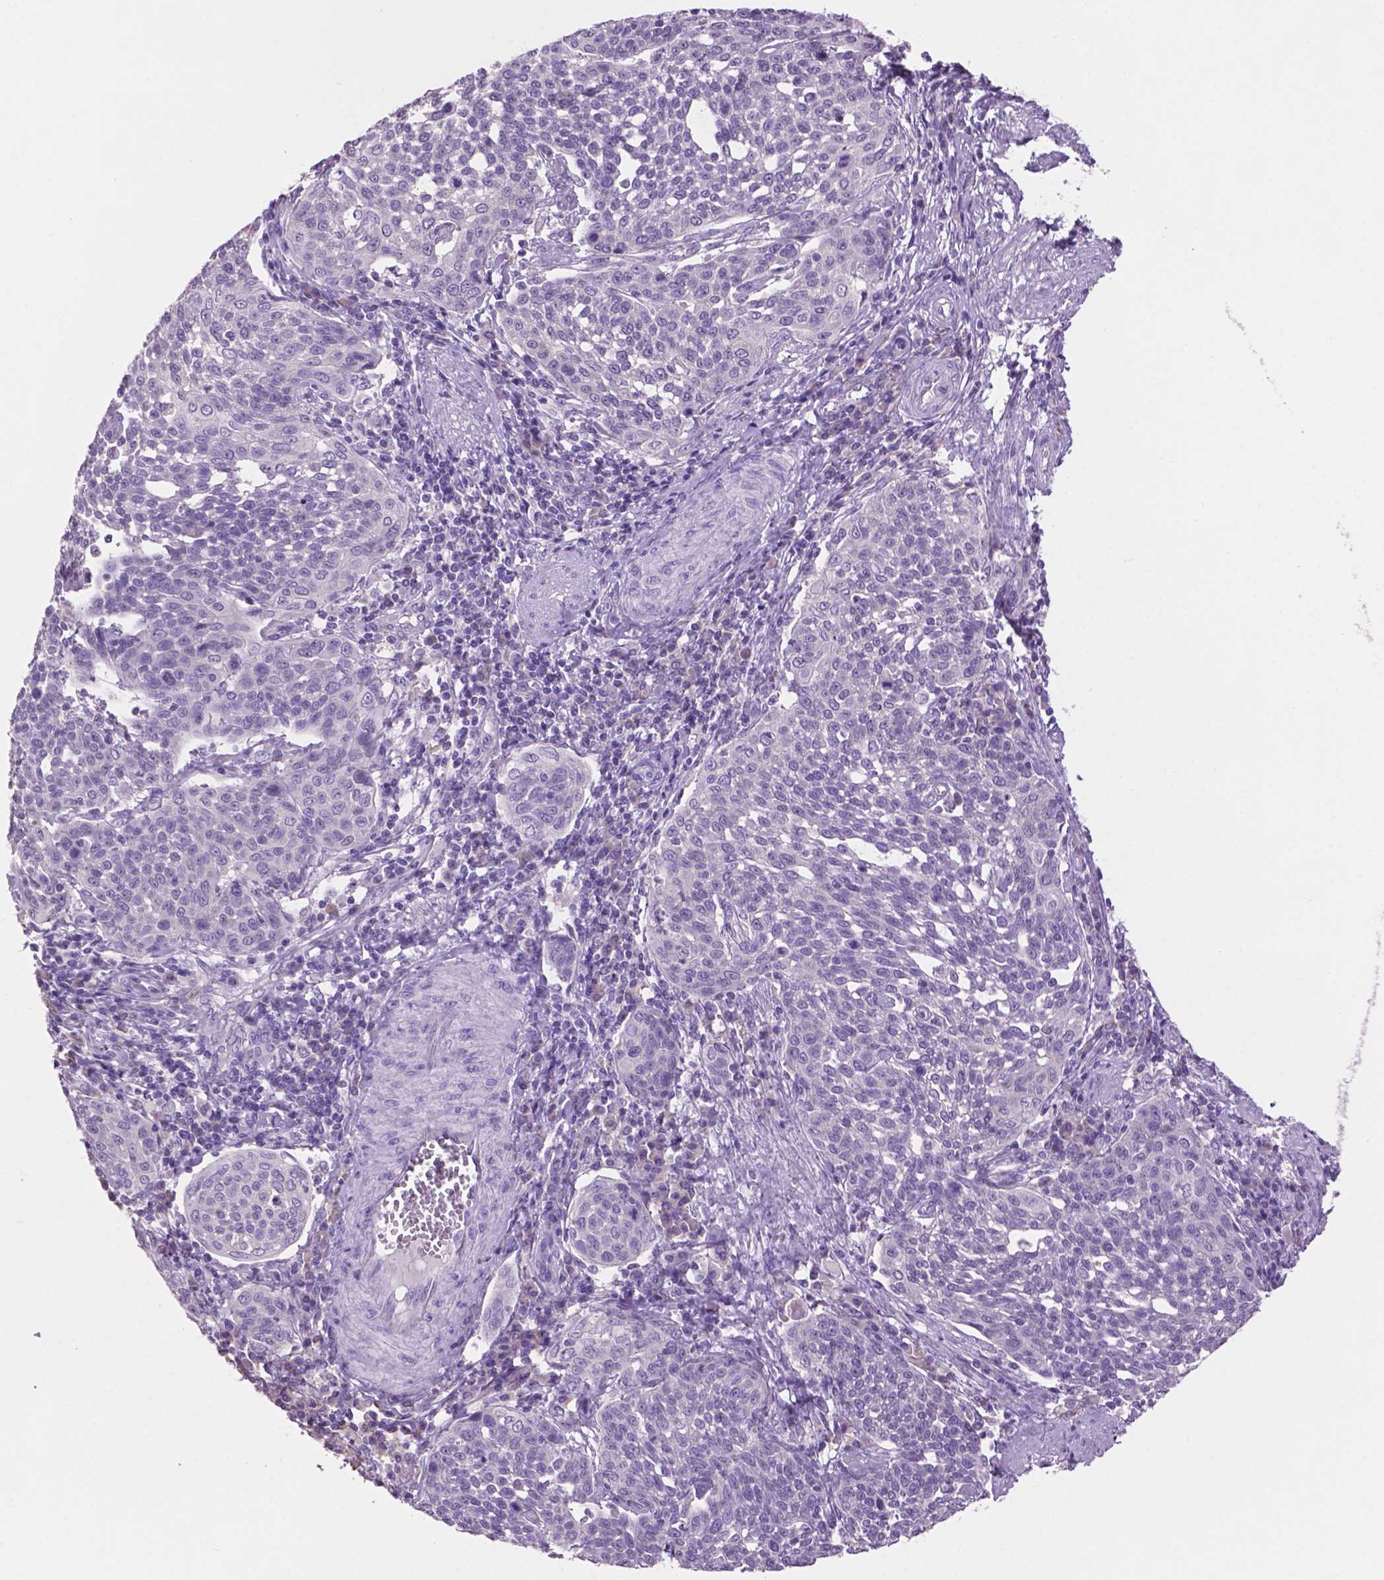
{"staining": {"intensity": "negative", "quantity": "none", "location": "none"}, "tissue": "cervical cancer", "cell_type": "Tumor cells", "image_type": "cancer", "snomed": [{"axis": "morphology", "description": "Squamous cell carcinoma, NOS"}, {"axis": "topography", "description": "Cervix"}], "caption": "The micrograph demonstrates no staining of tumor cells in cervical cancer.", "gene": "CRYBA4", "patient": {"sex": "female", "age": 34}}